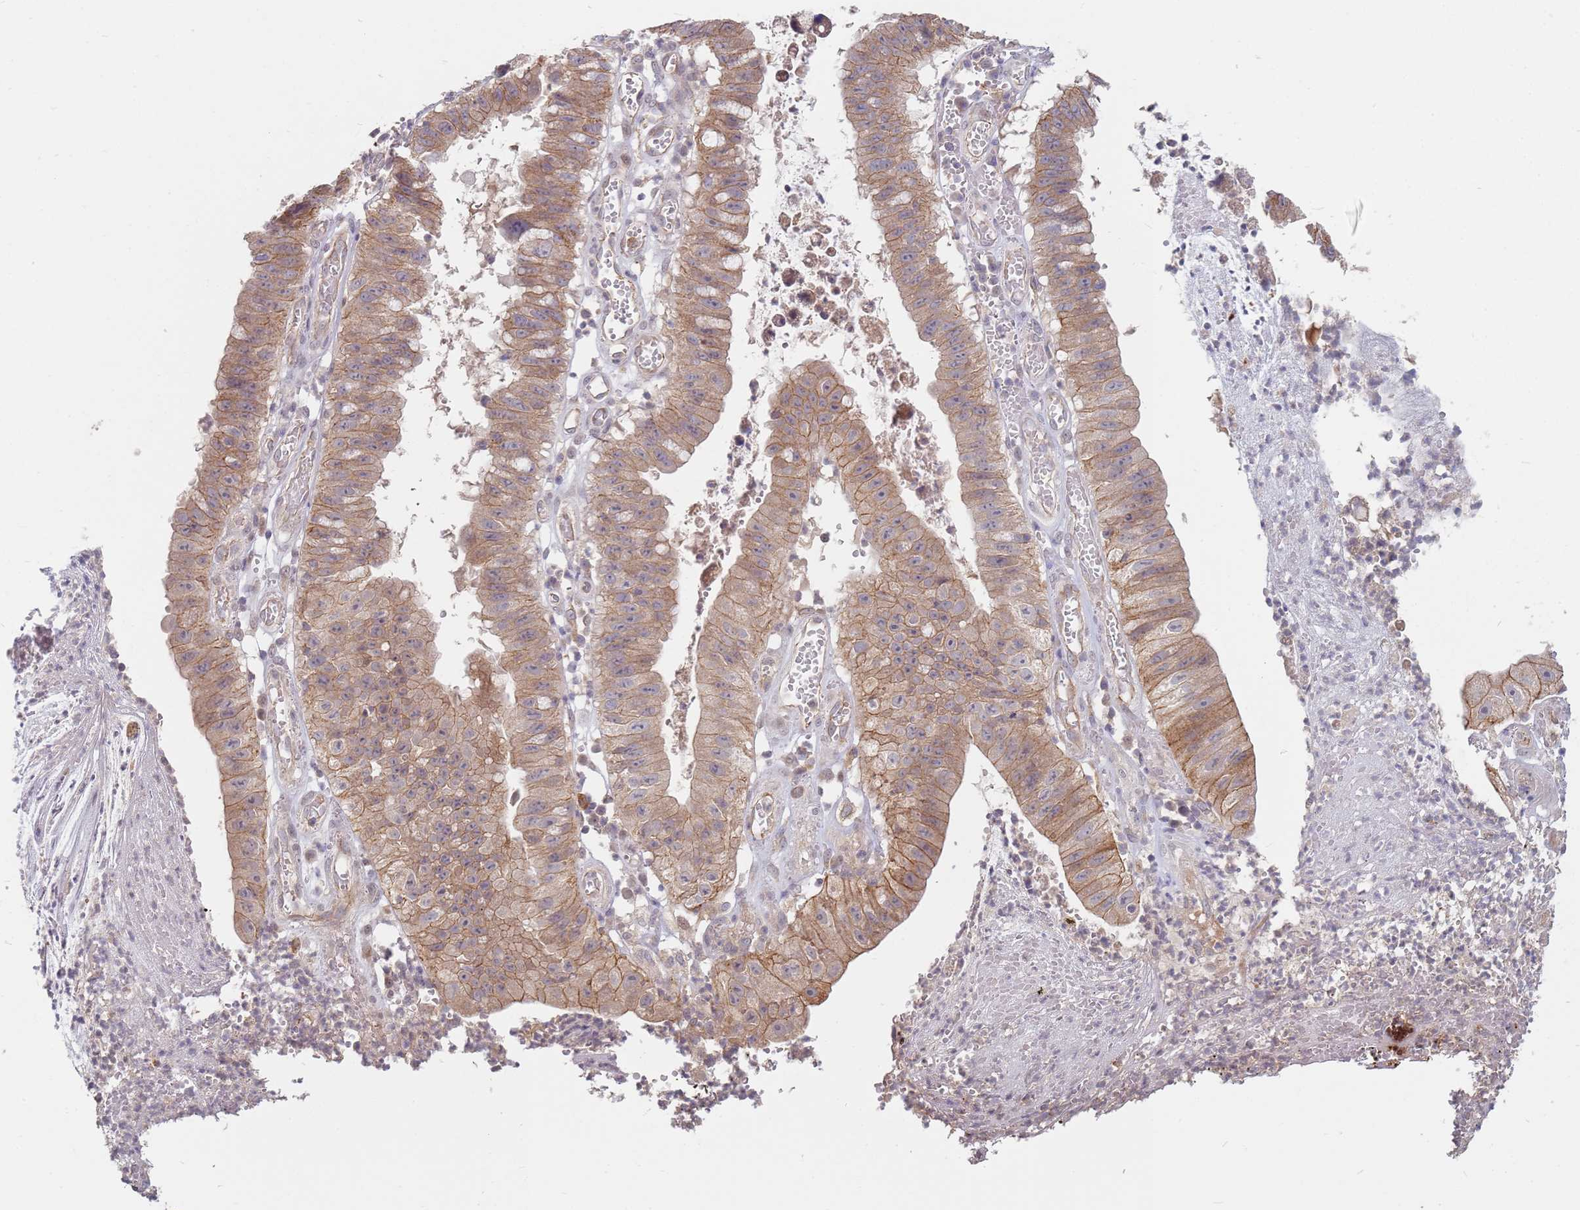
{"staining": {"intensity": "moderate", "quantity": ">75%", "location": "cytoplasmic/membranous"}, "tissue": "stomach cancer", "cell_type": "Tumor cells", "image_type": "cancer", "snomed": [{"axis": "morphology", "description": "Adenocarcinoma, NOS"}, {"axis": "topography", "description": "Stomach"}], "caption": "IHC image of neoplastic tissue: human adenocarcinoma (stomach) stained using immunohistochemistry shows medium levels of moderate protein expression localized specifically in the cytoplasmic/membranous of tumor cells, appearing as a cytoplasmic/membranous brown color.", "gene": "MPEG1", "patient": {"sex": "male", "age": 59}}